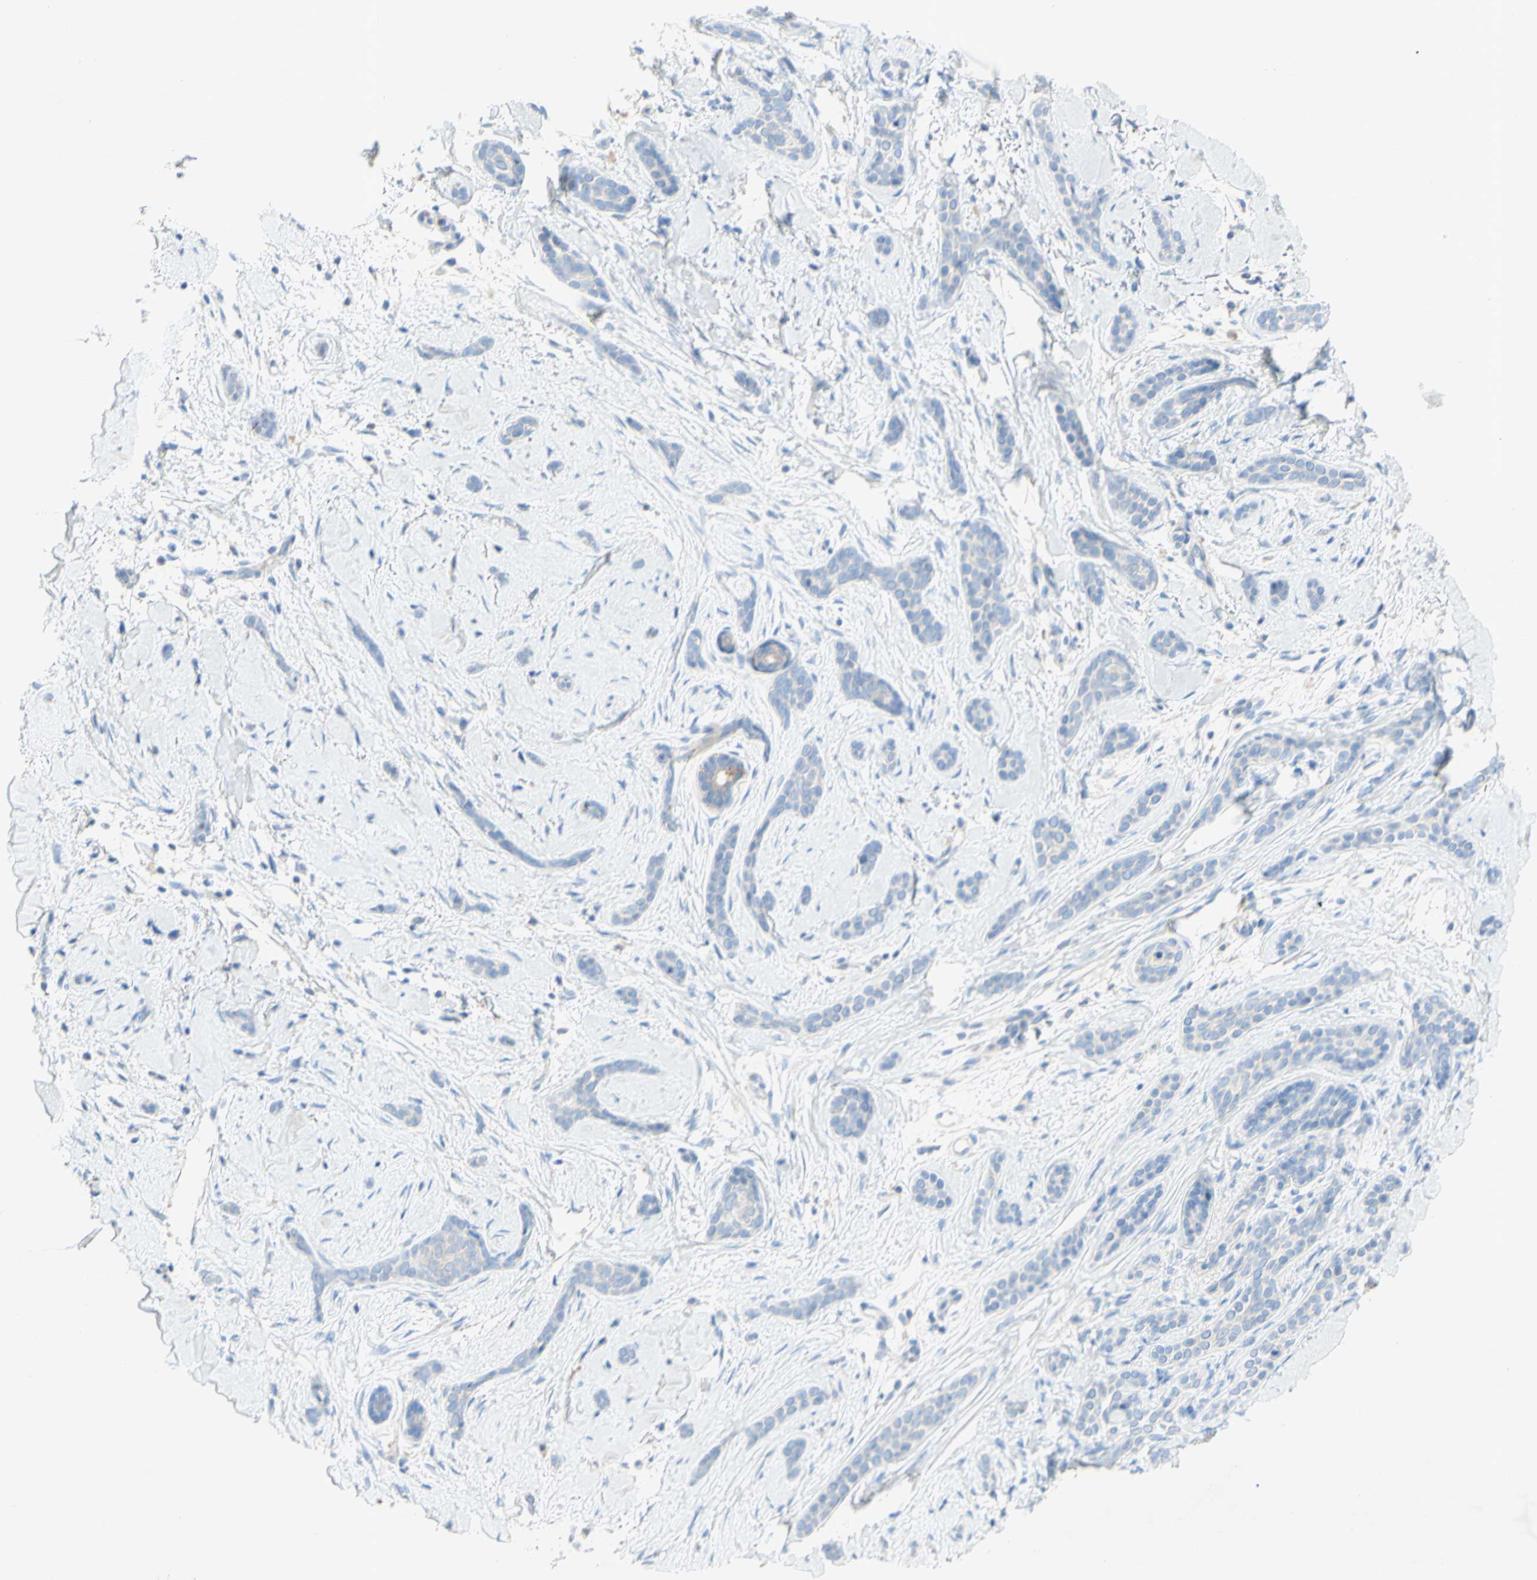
{"staining": {"intensity": "negative", "quantity": "none", "location": "none"}, "tissue": "skin cancer", "cell_type": "Tumor cells", "image_type": "cancer", "snomed": [{"axis": "morphology", "description": "Basal cell carcinoma"}, {"axis": "morphology", "description": "Adnexal tumor, benign"}, {"axis": "topography", "description": "Skin"}], "caption": "Photomicrograph shows no protein staining in tumor cells of benign adnexal tumor (skin) tissue.", "gene": "ACADL", "patient": {"sex": "female", "age": 42}}